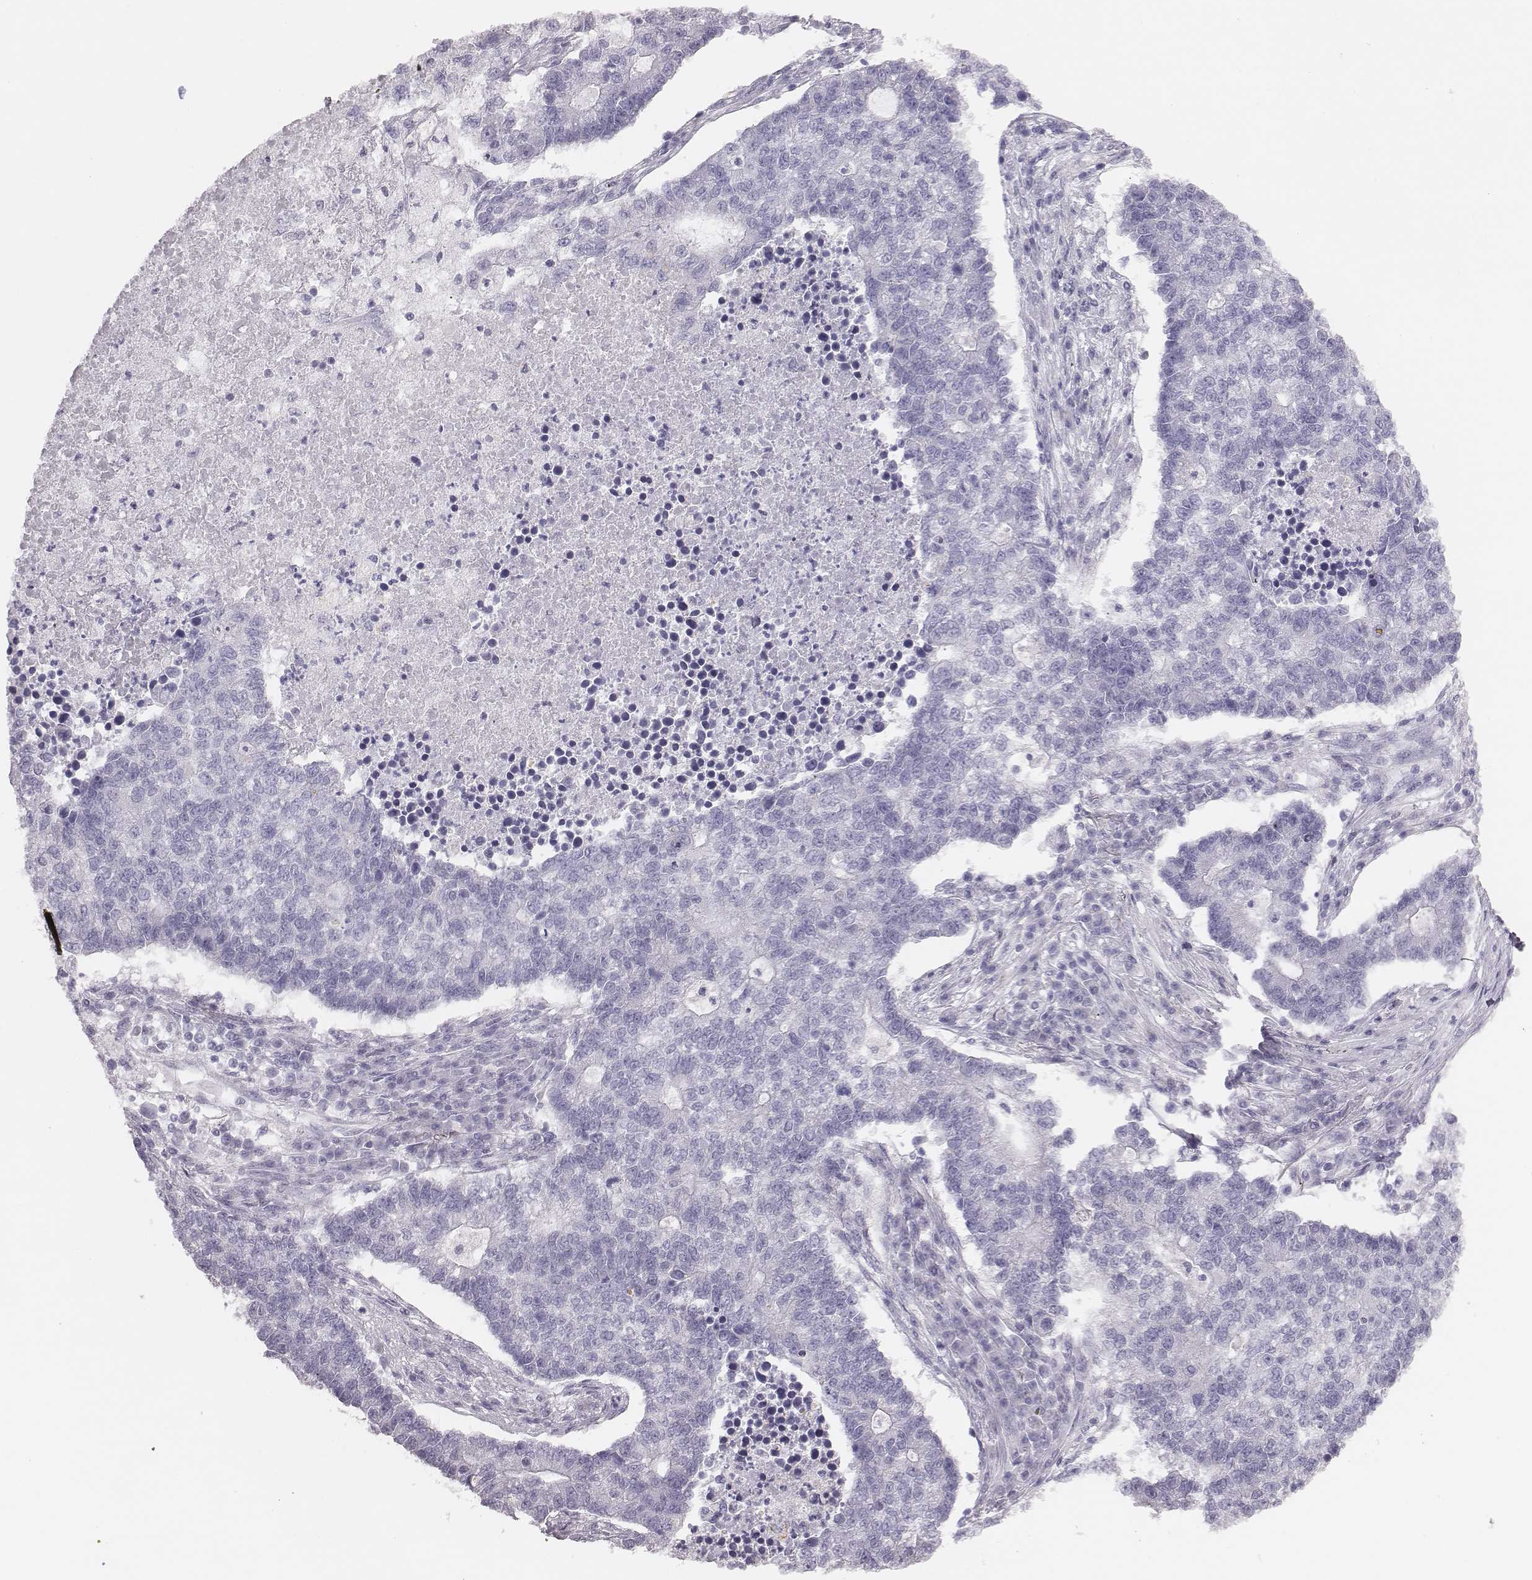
{"staining": {"intensity": "negative", "quantity": "none", "location": "none"}, "tissue": "lung cancer", "cell_type": "Tumor cells", "image_type": "cancer", "snomed": [{"axis": "morphology", "description": "Adenocarcinoma, NOS"}, {"axis": "topography", "description": "Lung"}], "caption": "Tumor cells show no significant protein positivity in adenocarcinoma (lung). (IHC, brightfield microscopy, high magnification).", "gene": "H1-6", "patient": {"sex": "male", "age": 57}}